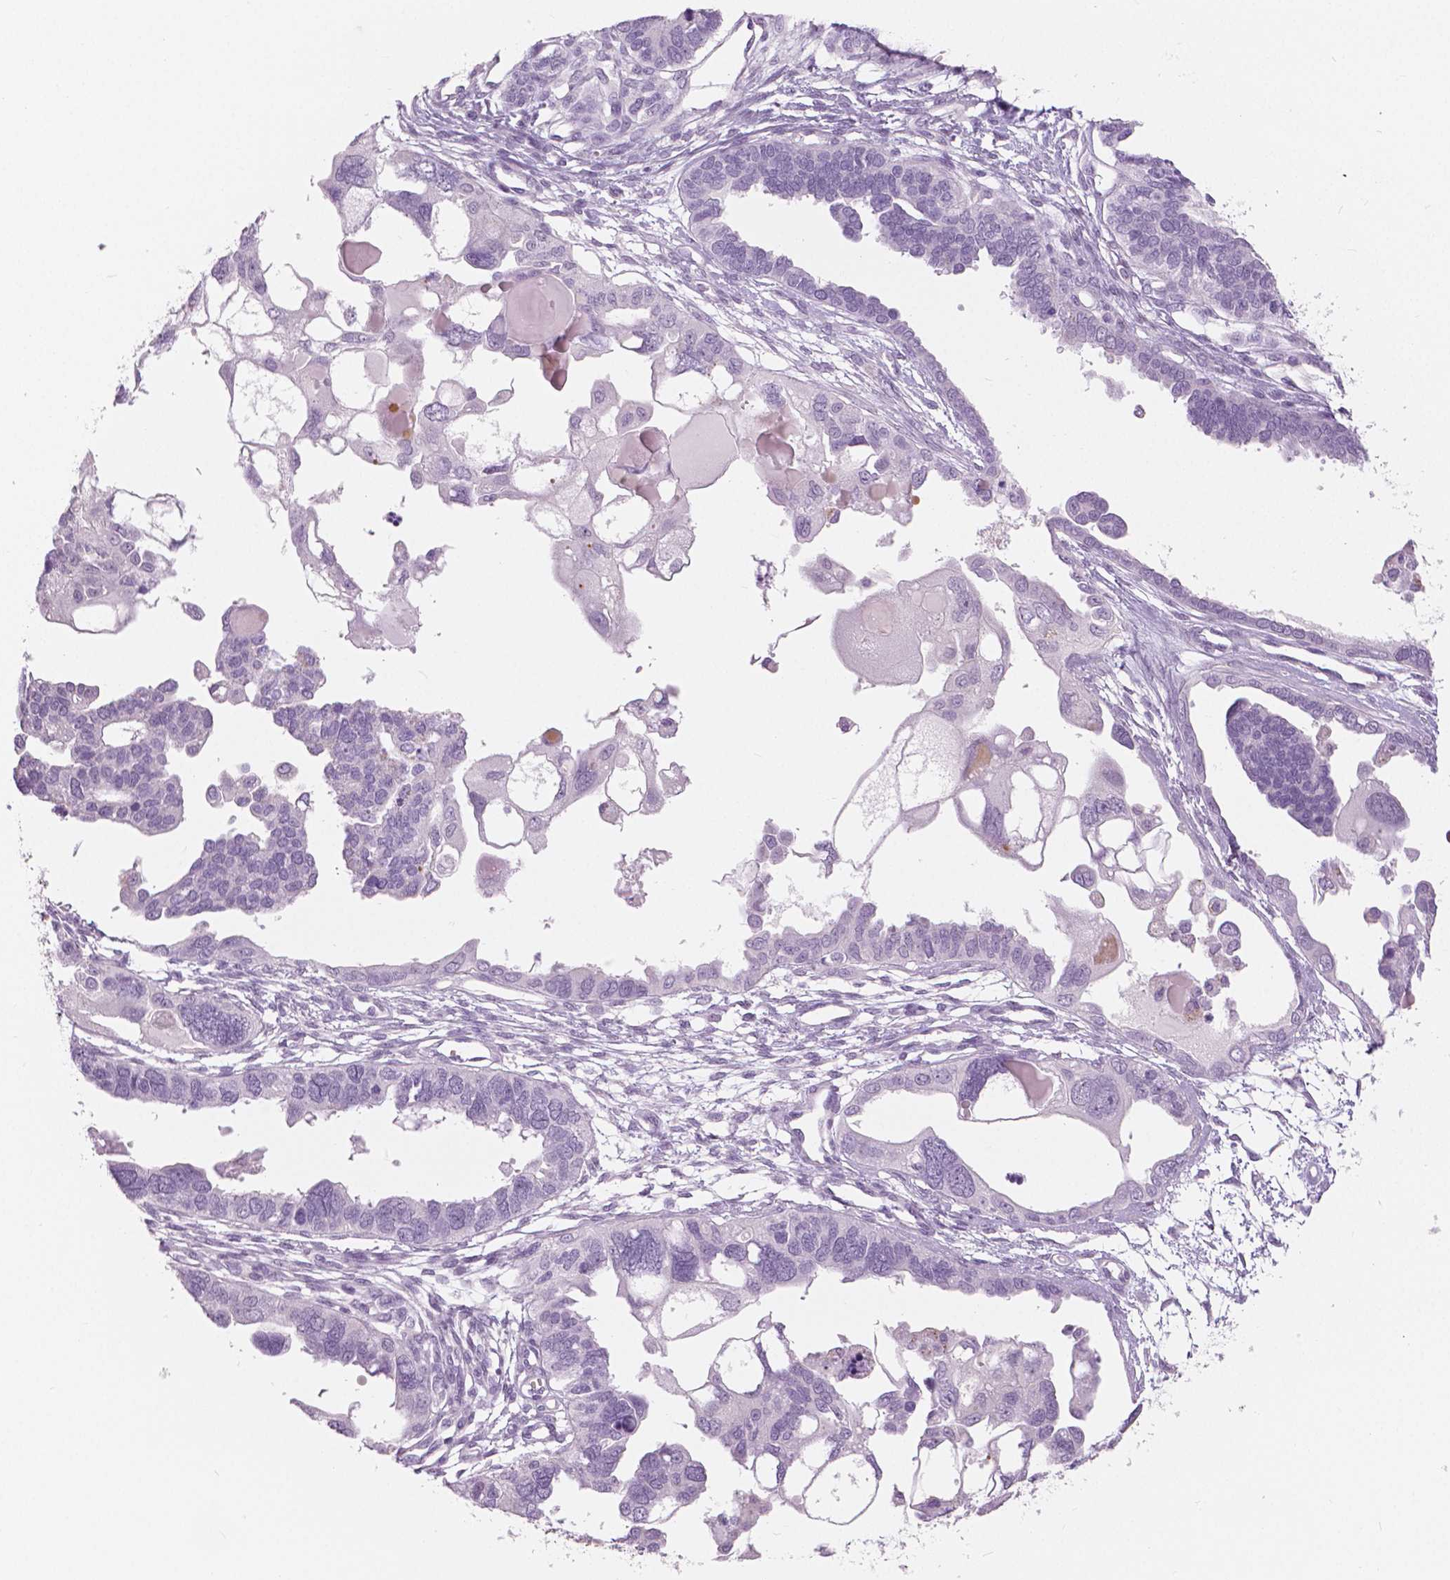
{"staining": {"intensity": "negative", "quantity": "none", "location": "none"}, "tissue": "ovarian cancer", "cell_type": "Tumor cells", "image_type": "cancer", "snomed": [{"axis": "morphology", "description": "Cystadenocarcinoma, serous, NOS"}, {"axis": "topography", "description": "Ovary"}], "caption": "Immunohistochemical staining of serous cystadenocarcinoma (ovarian) demonstrates no significant staining in tumor cells.", "gene": "A4GNT", "patient": {"sex": "female", "age": 51}}